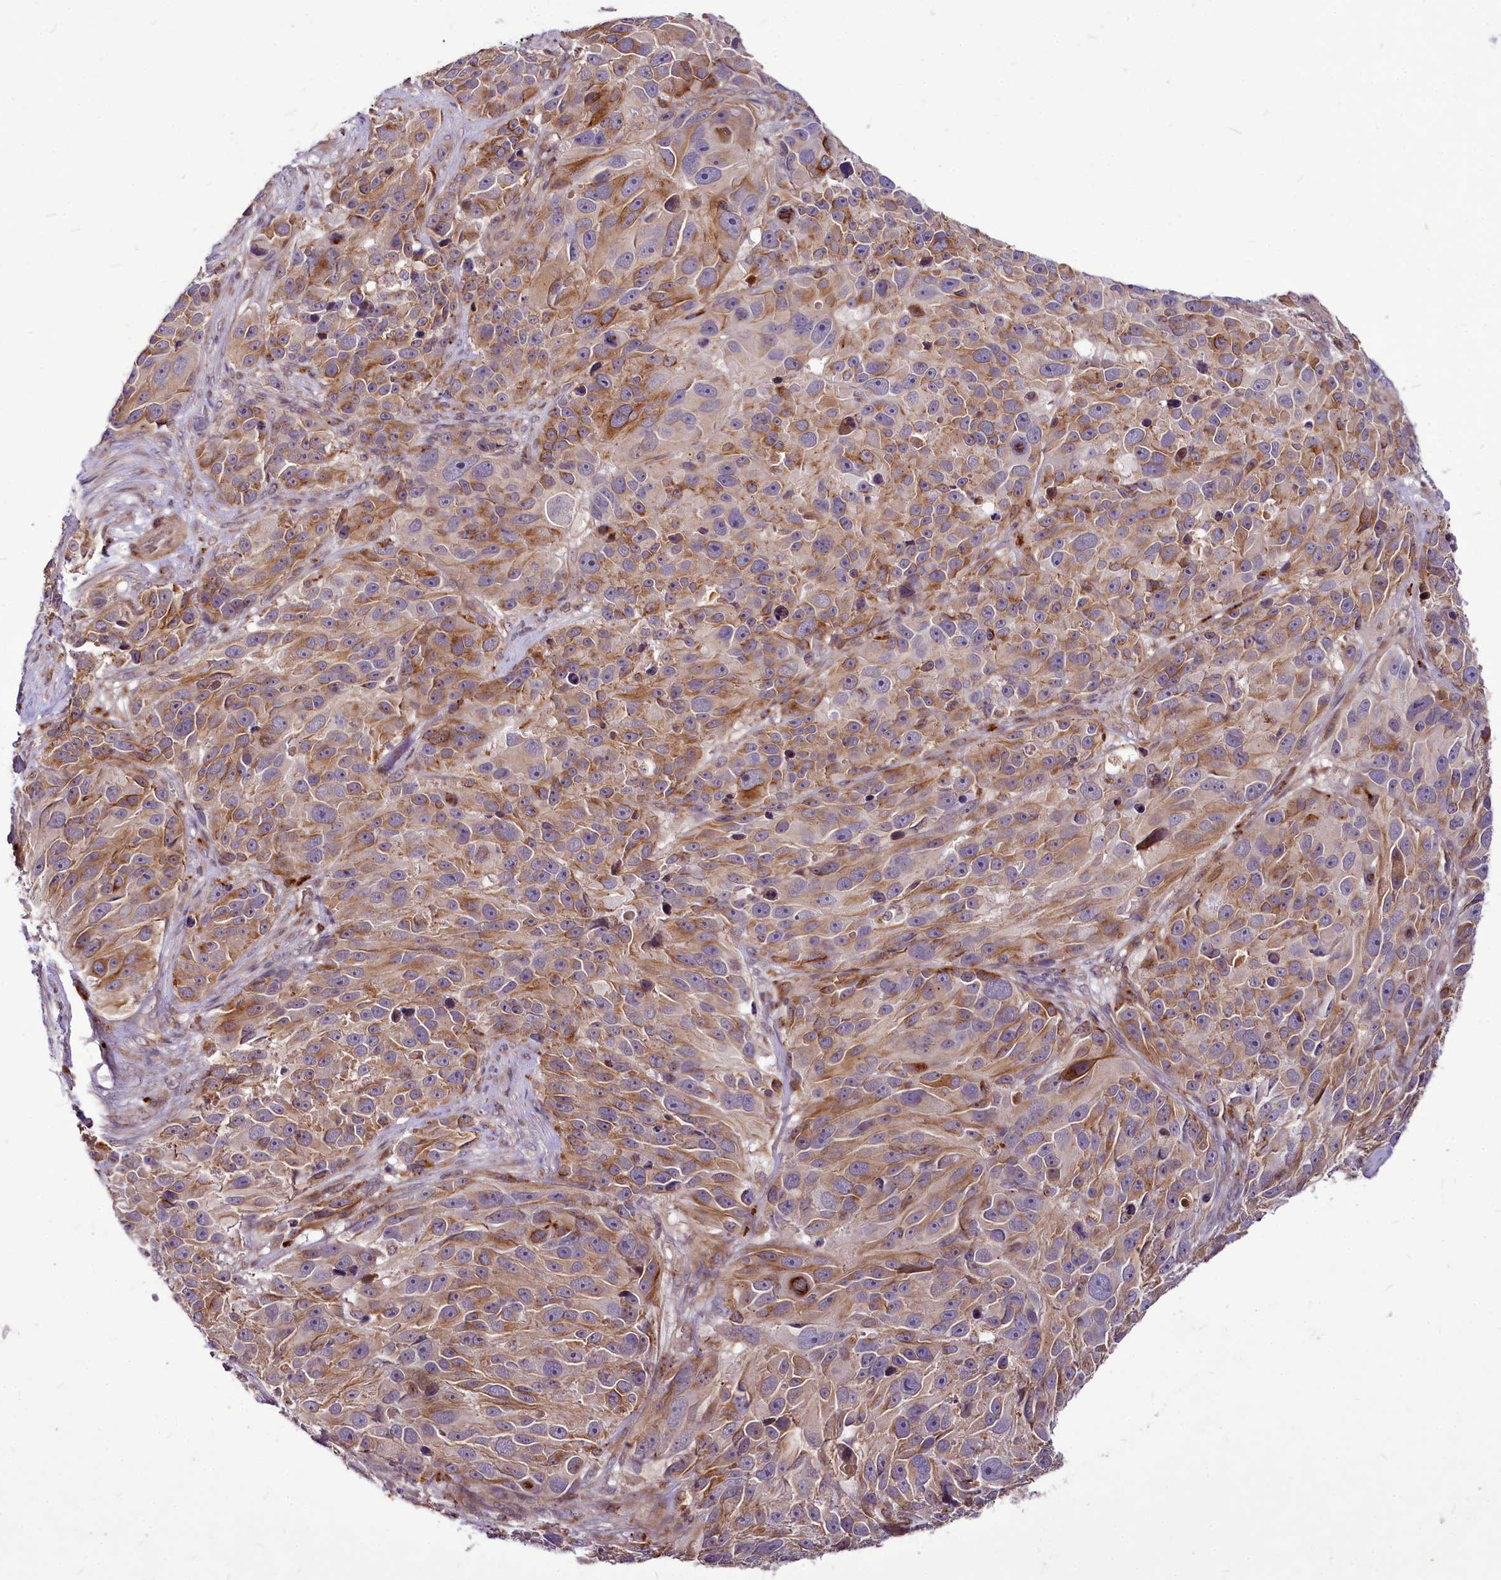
{"staining": {"intensity": "moderate", "quantity": ">75%", "location": "cytoplasmic/membranous"}, "tissue": "melanoma", "cell_type": "Tumor cells", "image_type": "cancer", "snomed": [{"axis": "morphology", "description": "Malignant melanoma, NOS"}, {"axis": "topography", "description": "Skin"}], "caption": "This is a histology image of IHC staining of melanoma, which shows moderate staining in the cytoplasmic/membranous of tumor cells.", "gene": "C11orf86", "patient": {"sex": "male", "age": 84}}